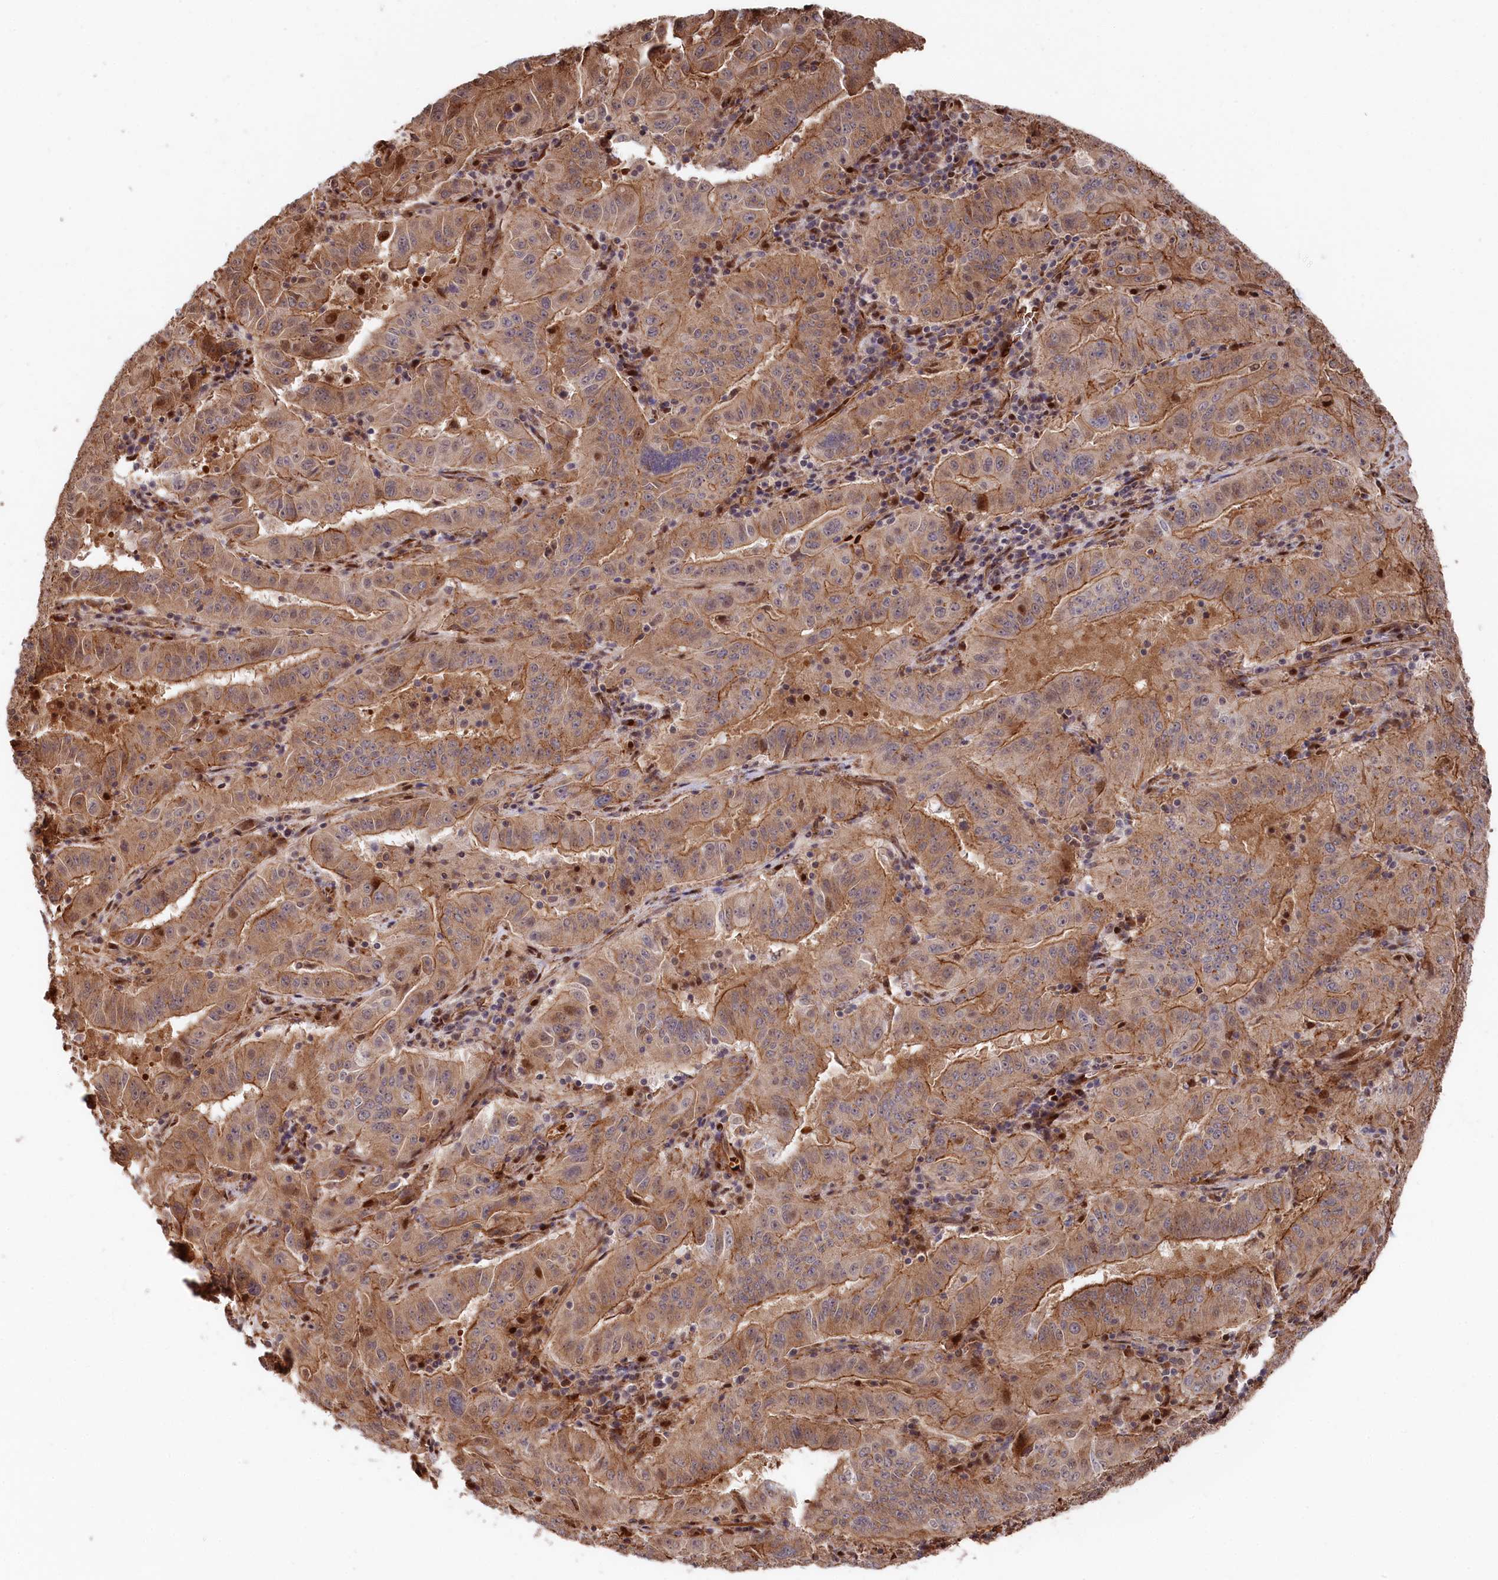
{"staining": {"intensity": "strong", "quantity": ">75%", "location": "cytoplasmic/membranous"}, "tissue": "pancreatic cancer", "cell_type": "Tumor cells", "image_type": "cancer", "snomed": [{"axis": "morphology", "description": "Adenocarcinoma, NOS"}, {"axis": "topography", "description": "Pancreas"}], "caption": "Protein positivity by IHC demonstrates strong cytoplasmic/membranous positivity in about >75% of tumor cells in pancreatic adenocarcinoma.", "gene": "TNKS1BP1", "patient": {"sex": "male", "age": 63}}